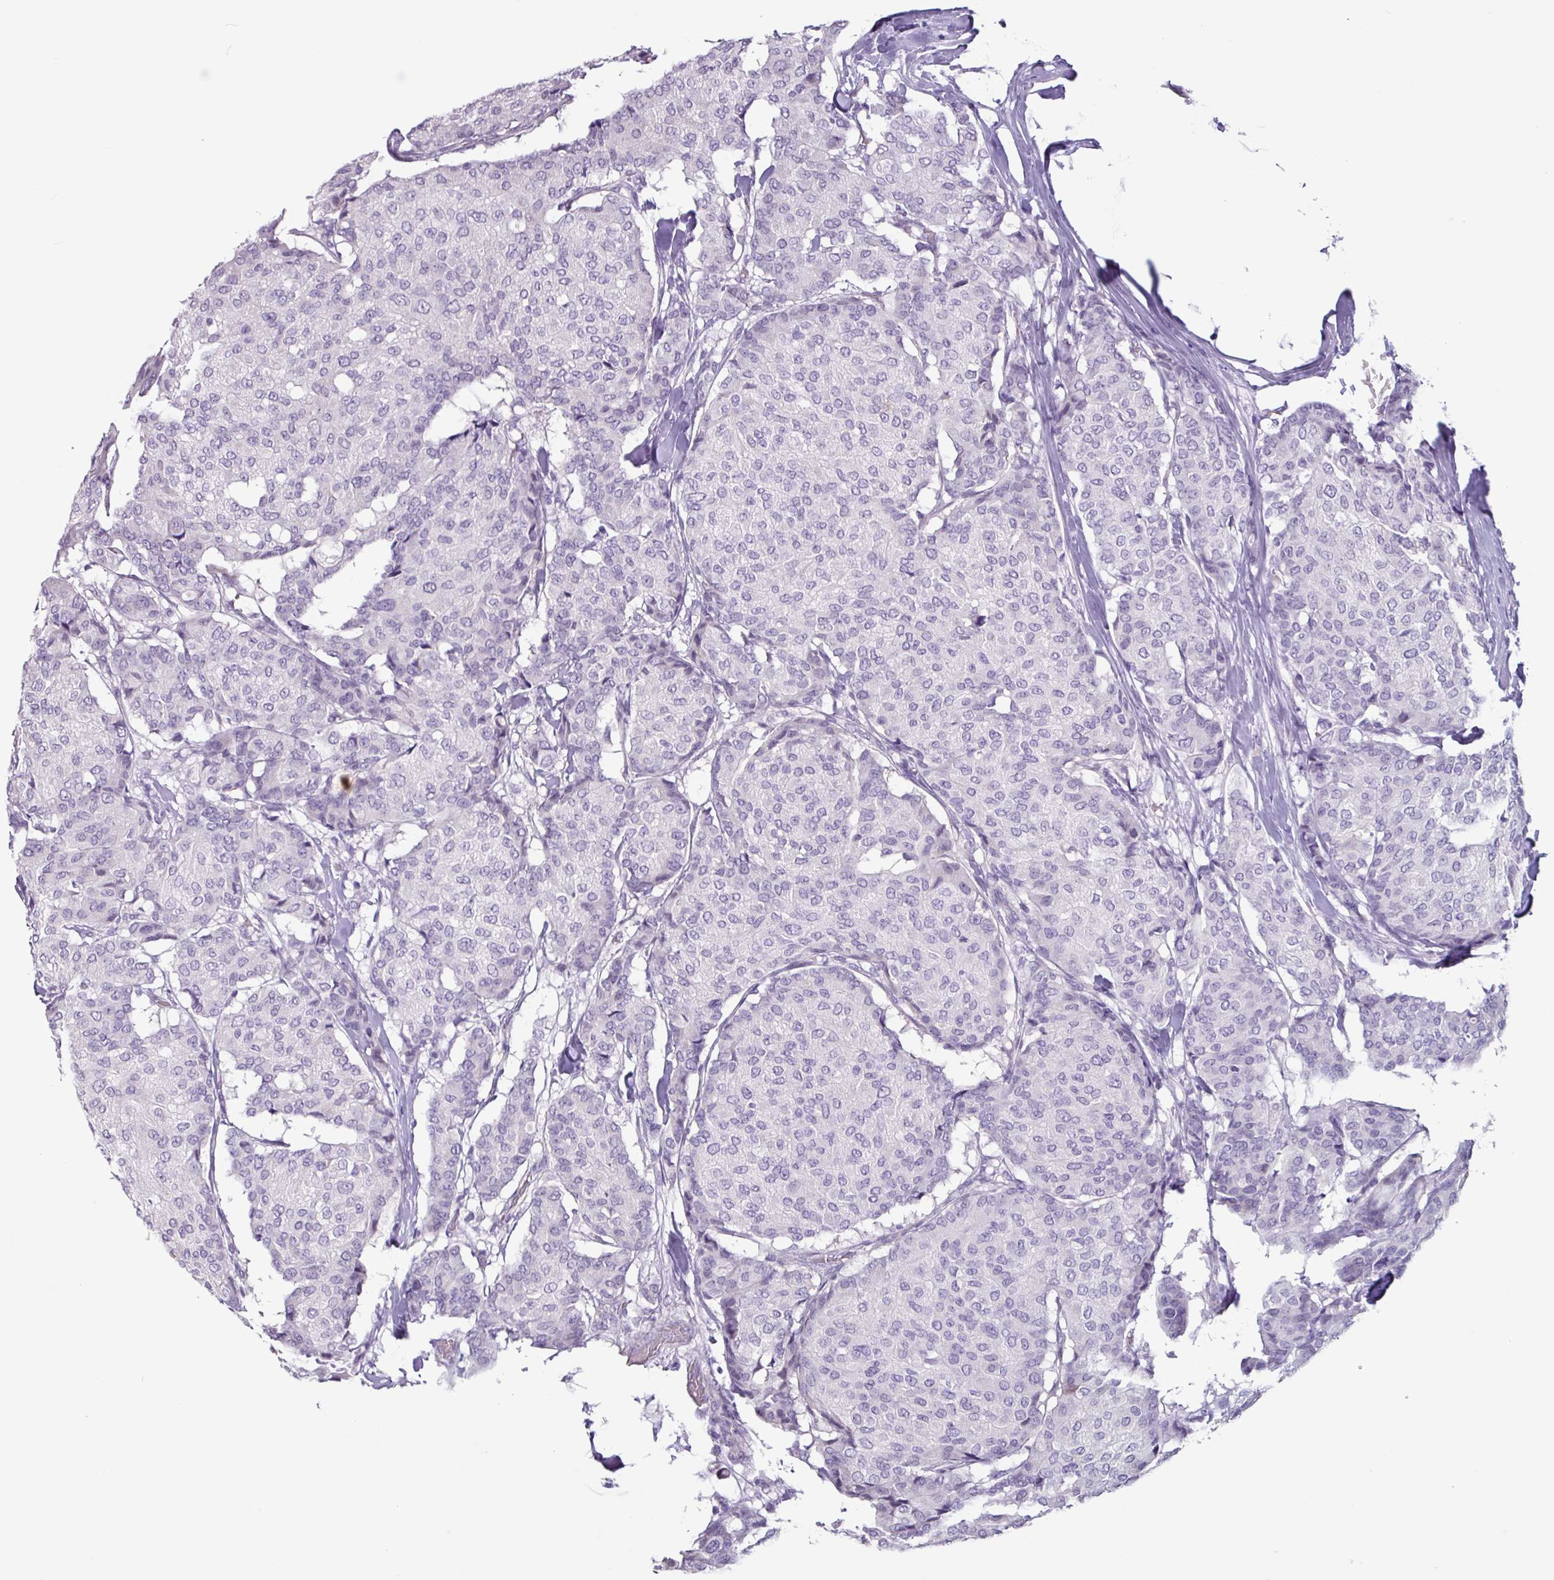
{"staining": {"intensity": "negative", "quantity": "none", "location": "none"}, "tissue": "breast cancer", "cell_type": "Tumor cells", "image_type": "cancer", "snomed": [{"axis": "morphology", "description": "Duct carcinoma"}, {"axis": "topography", "description": "Breast"}], "caption": "IHC photomicrograph of invasive ductal carcinoma (breast) stained for a protein (brown), which demonstrates no expression in tumor cells. (DAB (3,3'-diaminobenzidine) immunohistochemistry with hematoxylin counter stain).", "gene": "OTX1", "patient": {"sex": "female", "age": 75}}